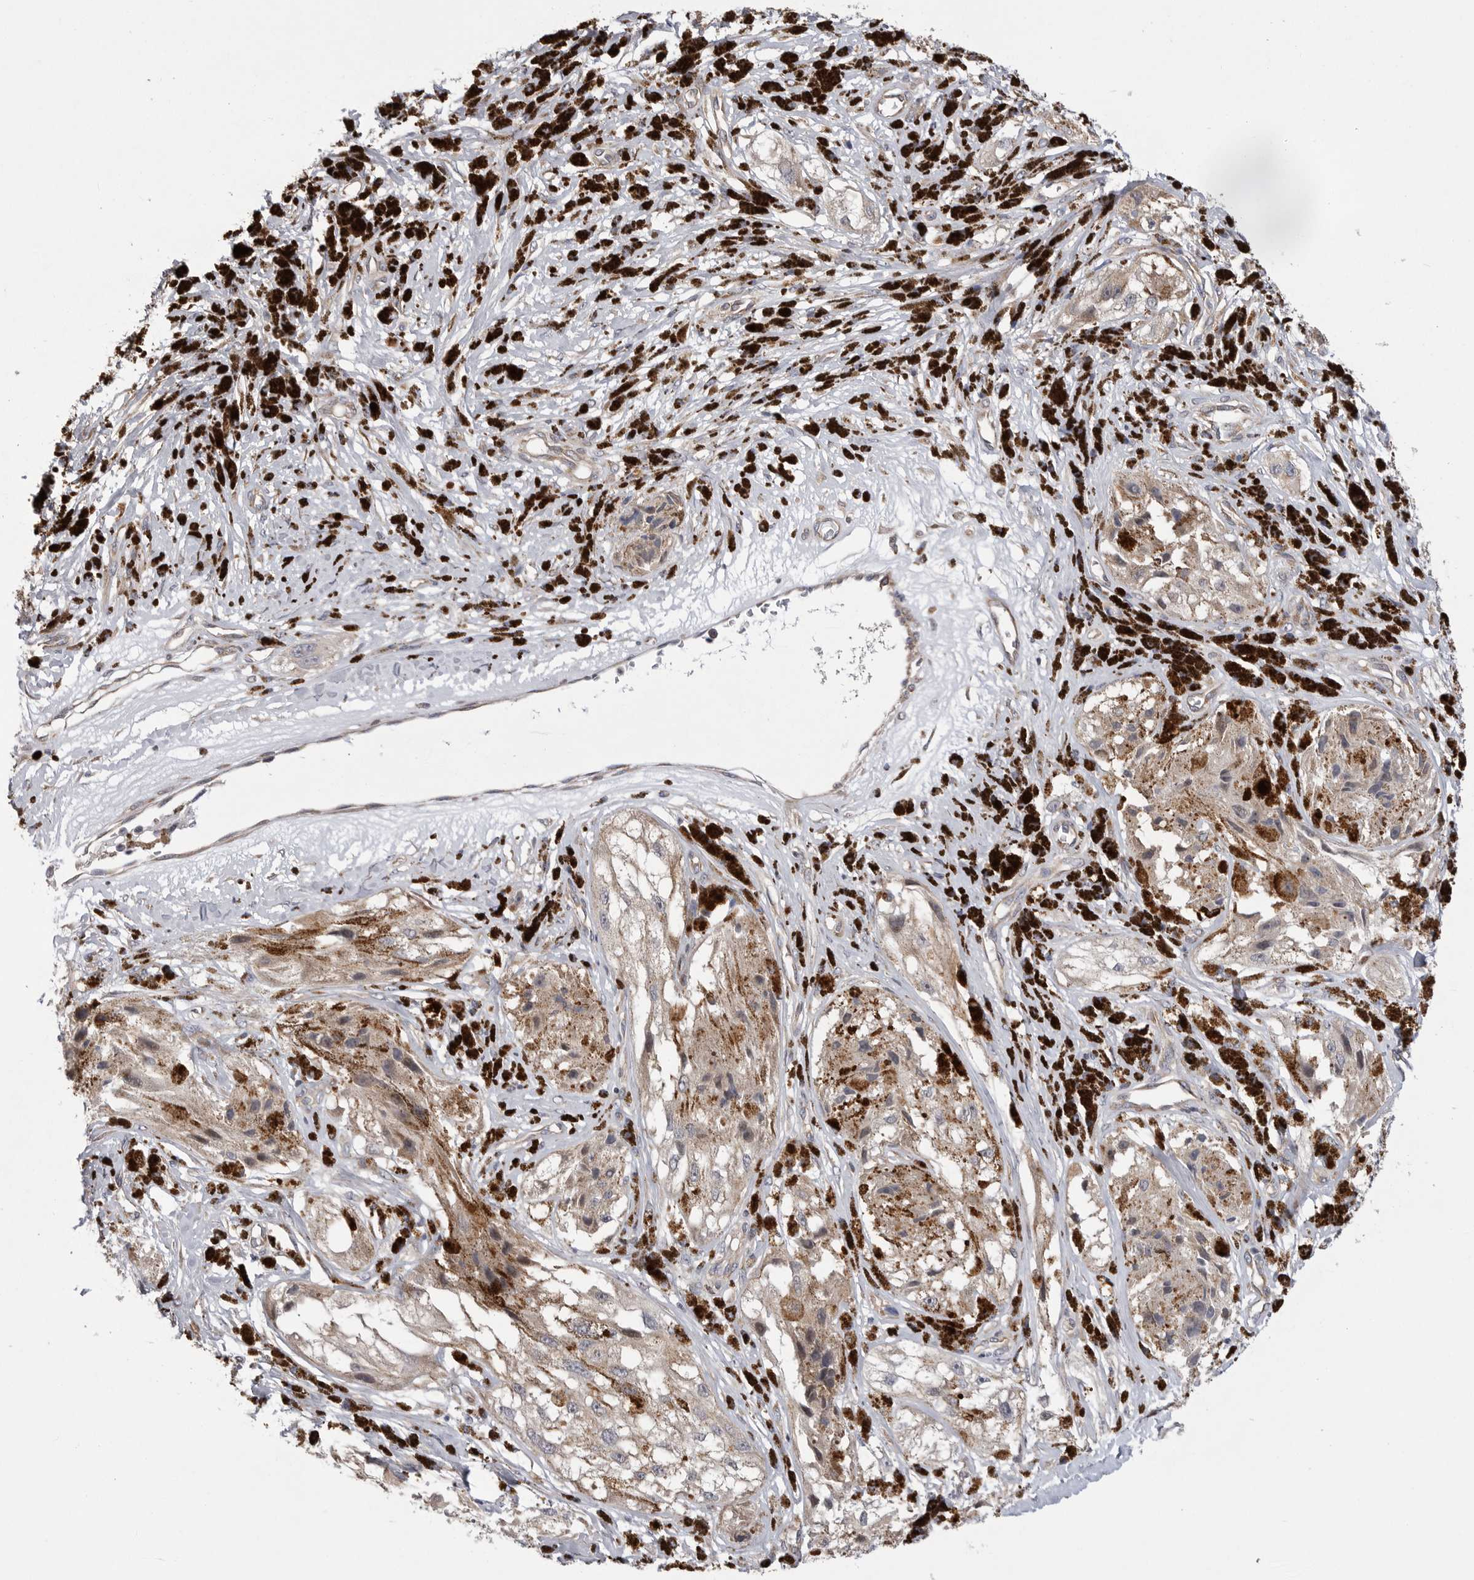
{"staining": {"intensity": "negative", "quantity": "none", "location": "none"}, "tissue": "melanoma", "cell_type": "Tumor cells", "image_type": "cancer", "snomed": [{"axis": "morphology", "description": "Malignant melanoma, NOS"}, {"axis": "topography", "description": "Skin"}], "caption": "Tumor cells are negative for protein expression in human melanoma.", "gene": "FBXO43", "patient": {"sex": "male", "age": 88}}